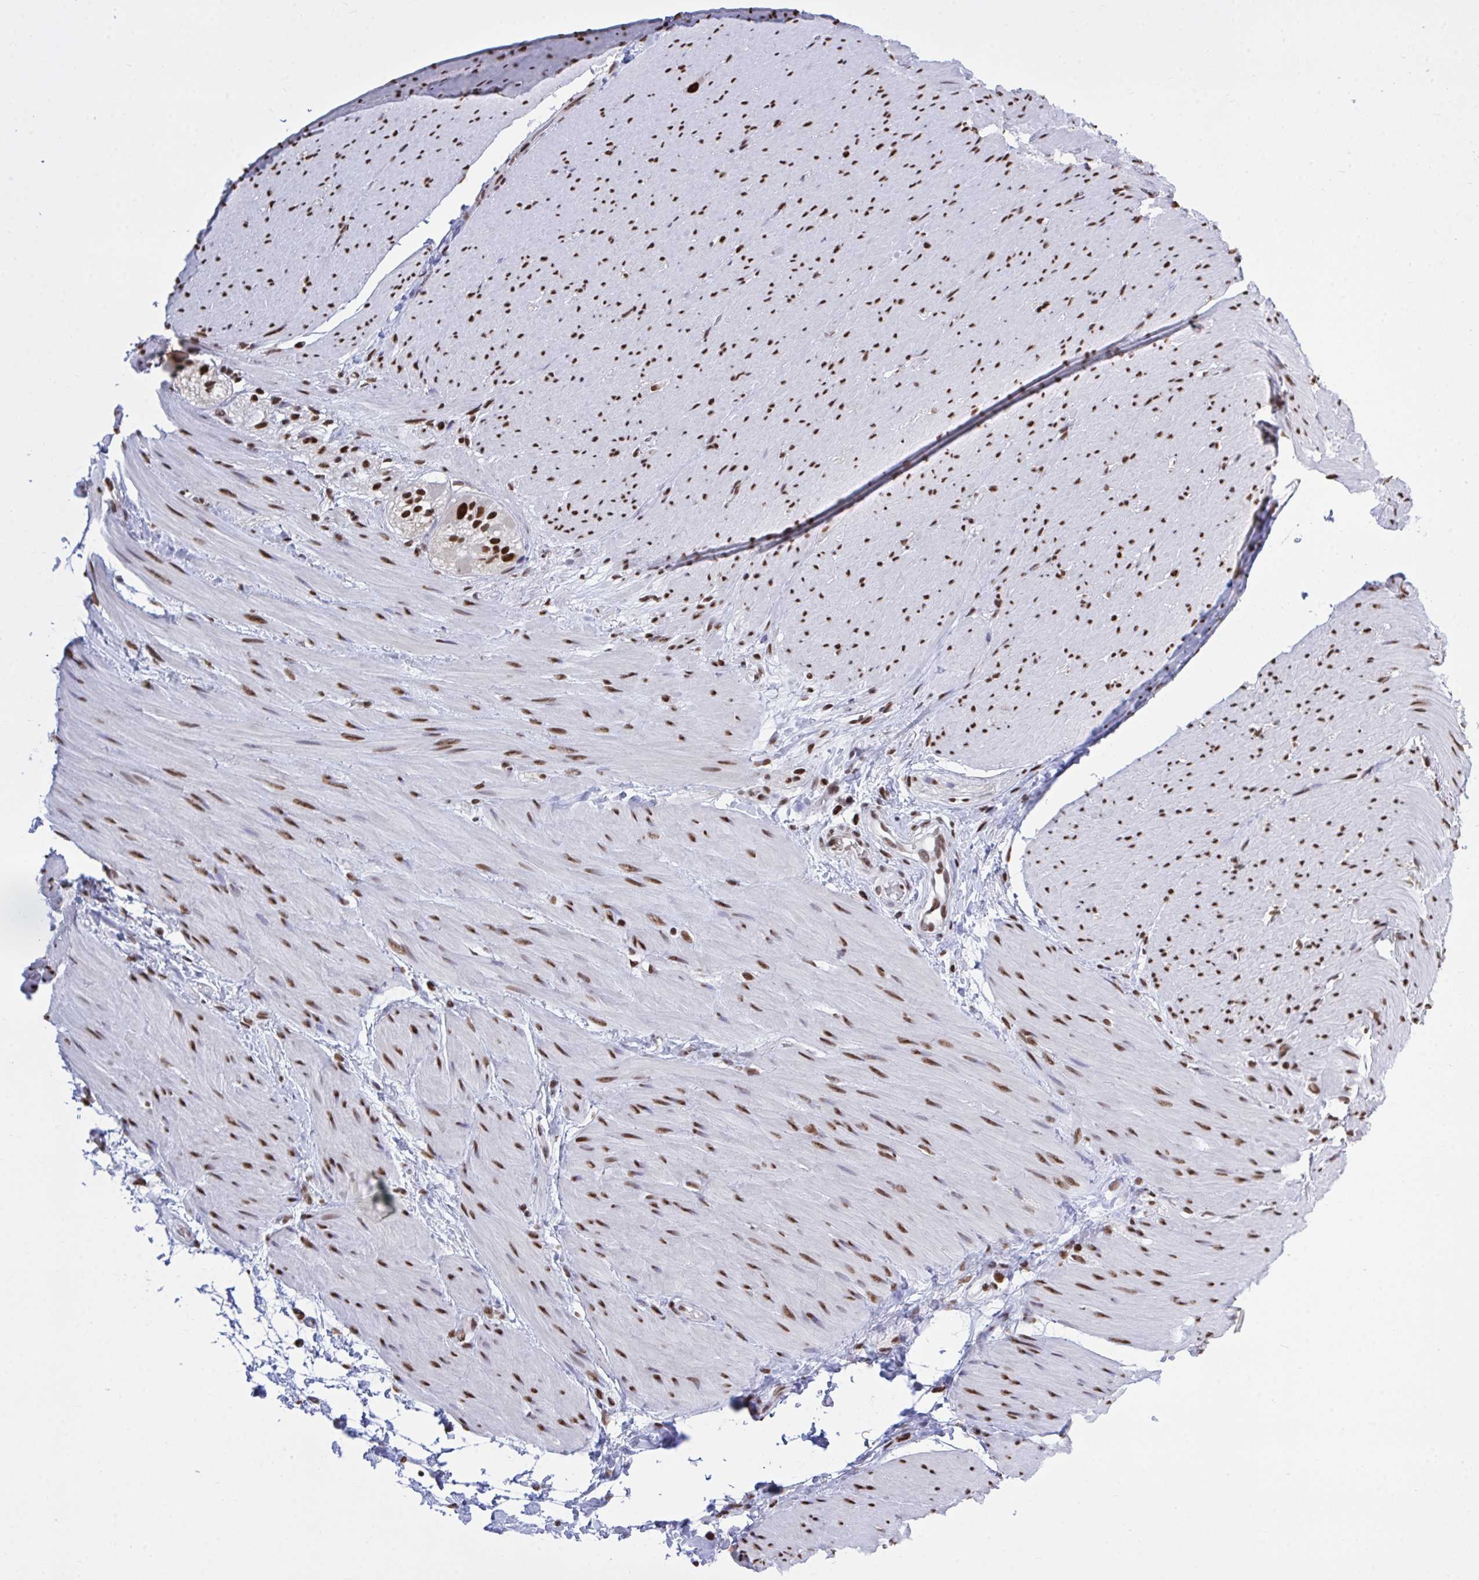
{"staining": {"intensity": "strong", "quantity": ">75%", "location": "nuclear"}, "tissue": "smooth muscle", "cell_type": "Smooth muscle cells", "image_type": "normal", "snomed": [{"axis": "morphology", "description": "Normal tissue, NOS"}, {"axis": "topography", "description": "Smooth muscle"}, {"axis": "topography", "description": "Rectum"}], "caption": "Human smooth muscle stained with a brown dye displays strong nuclear positive positivity in about >75% of smooth muscle cells.", "gene": "HNRNPDL", "patient": {"sex": "male", "age": 53}}